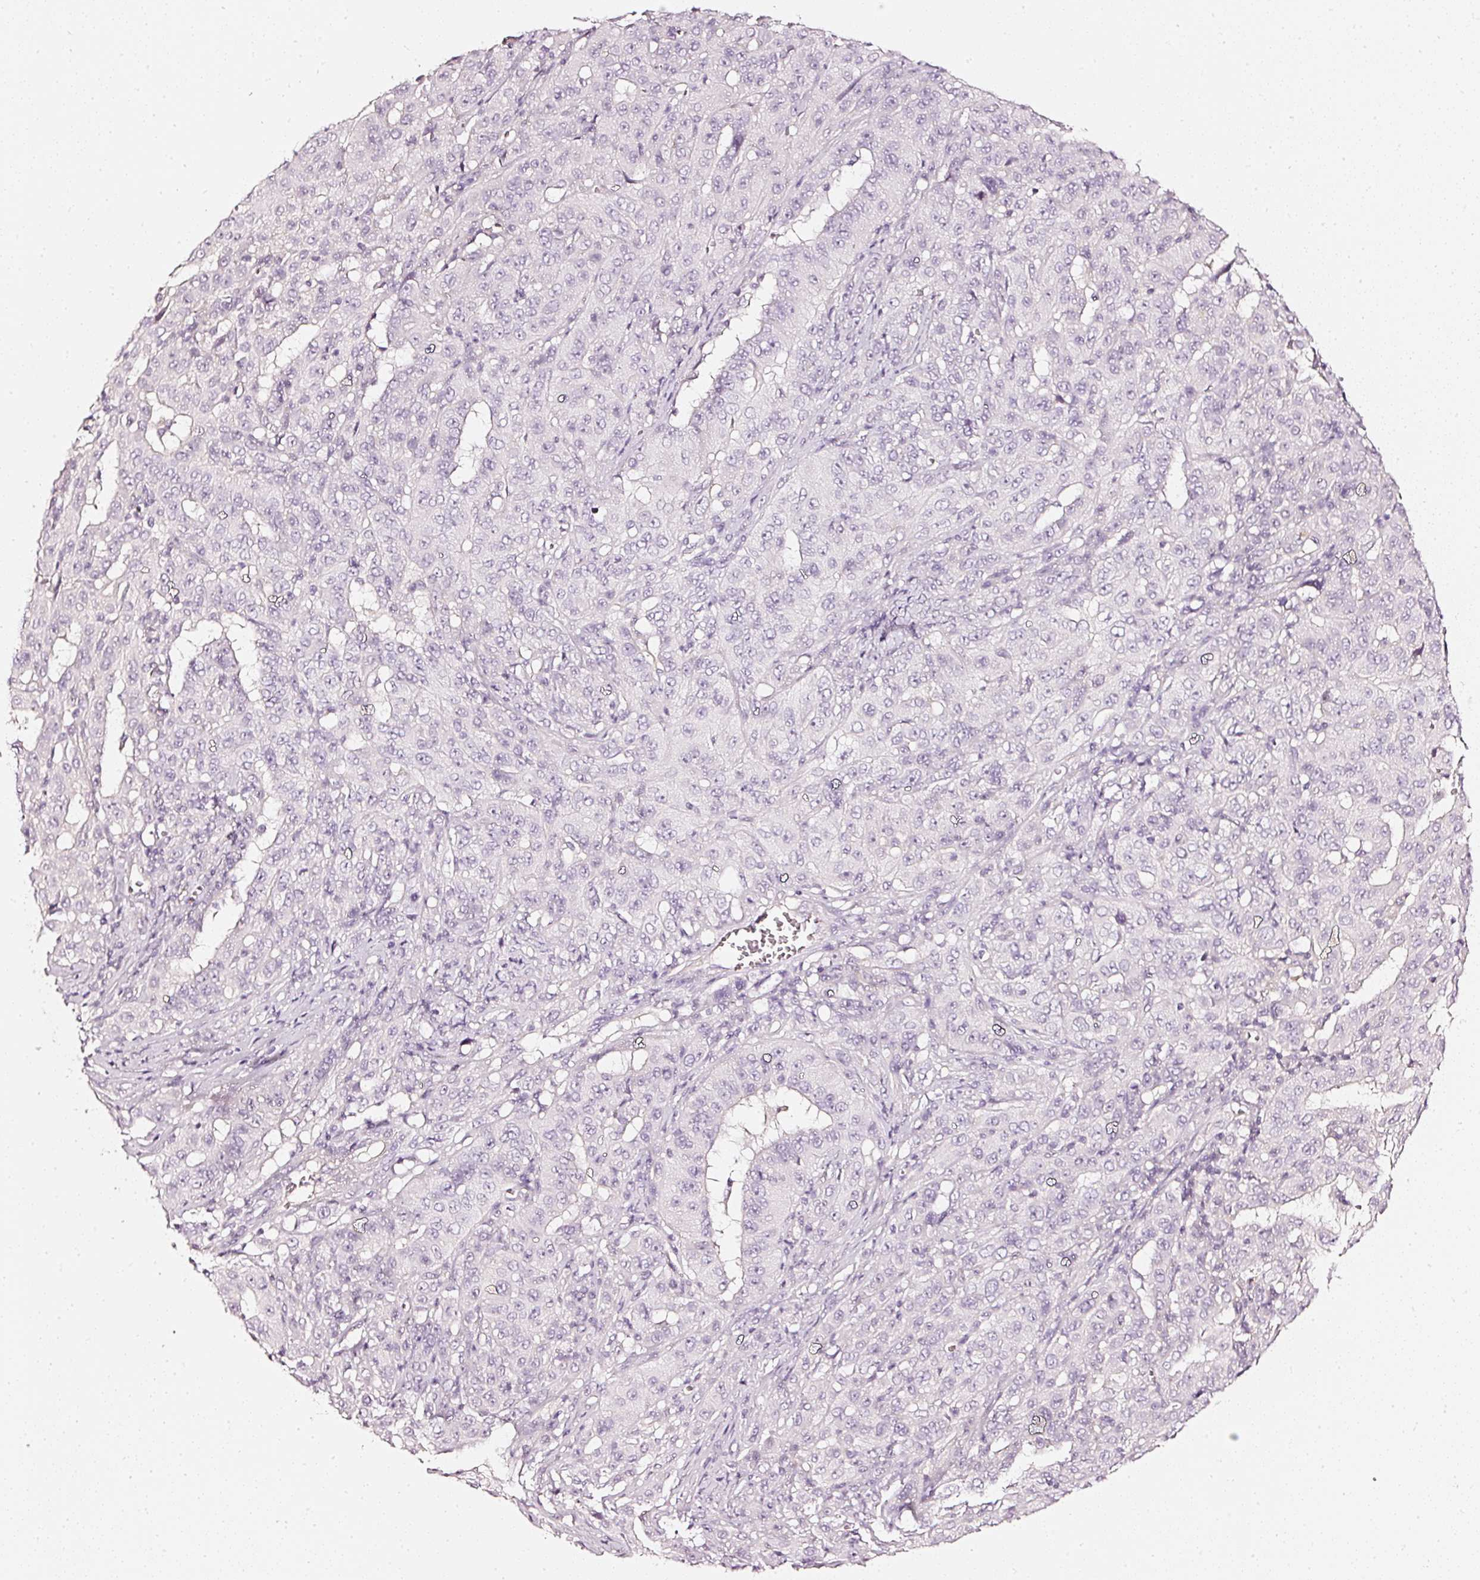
{"staining": {"intensity": "negative", "quantity": "none", "location": "none"}, "tissue": "pancreatic cancer", "cell_type": "Tumor cells", "image_type": "cancer", "snomed": [{"axis": "morphology", "description": "Adenocarcinoma, NOS"}, {"axis": "topography", "description": "Pancreas"}], "caption": "Immunohistochemical staining of human pancreatic cancer displays no significant staining in tumor cells.", "gene": "CNP", "patient": {"sex": "male", "age": 63}}